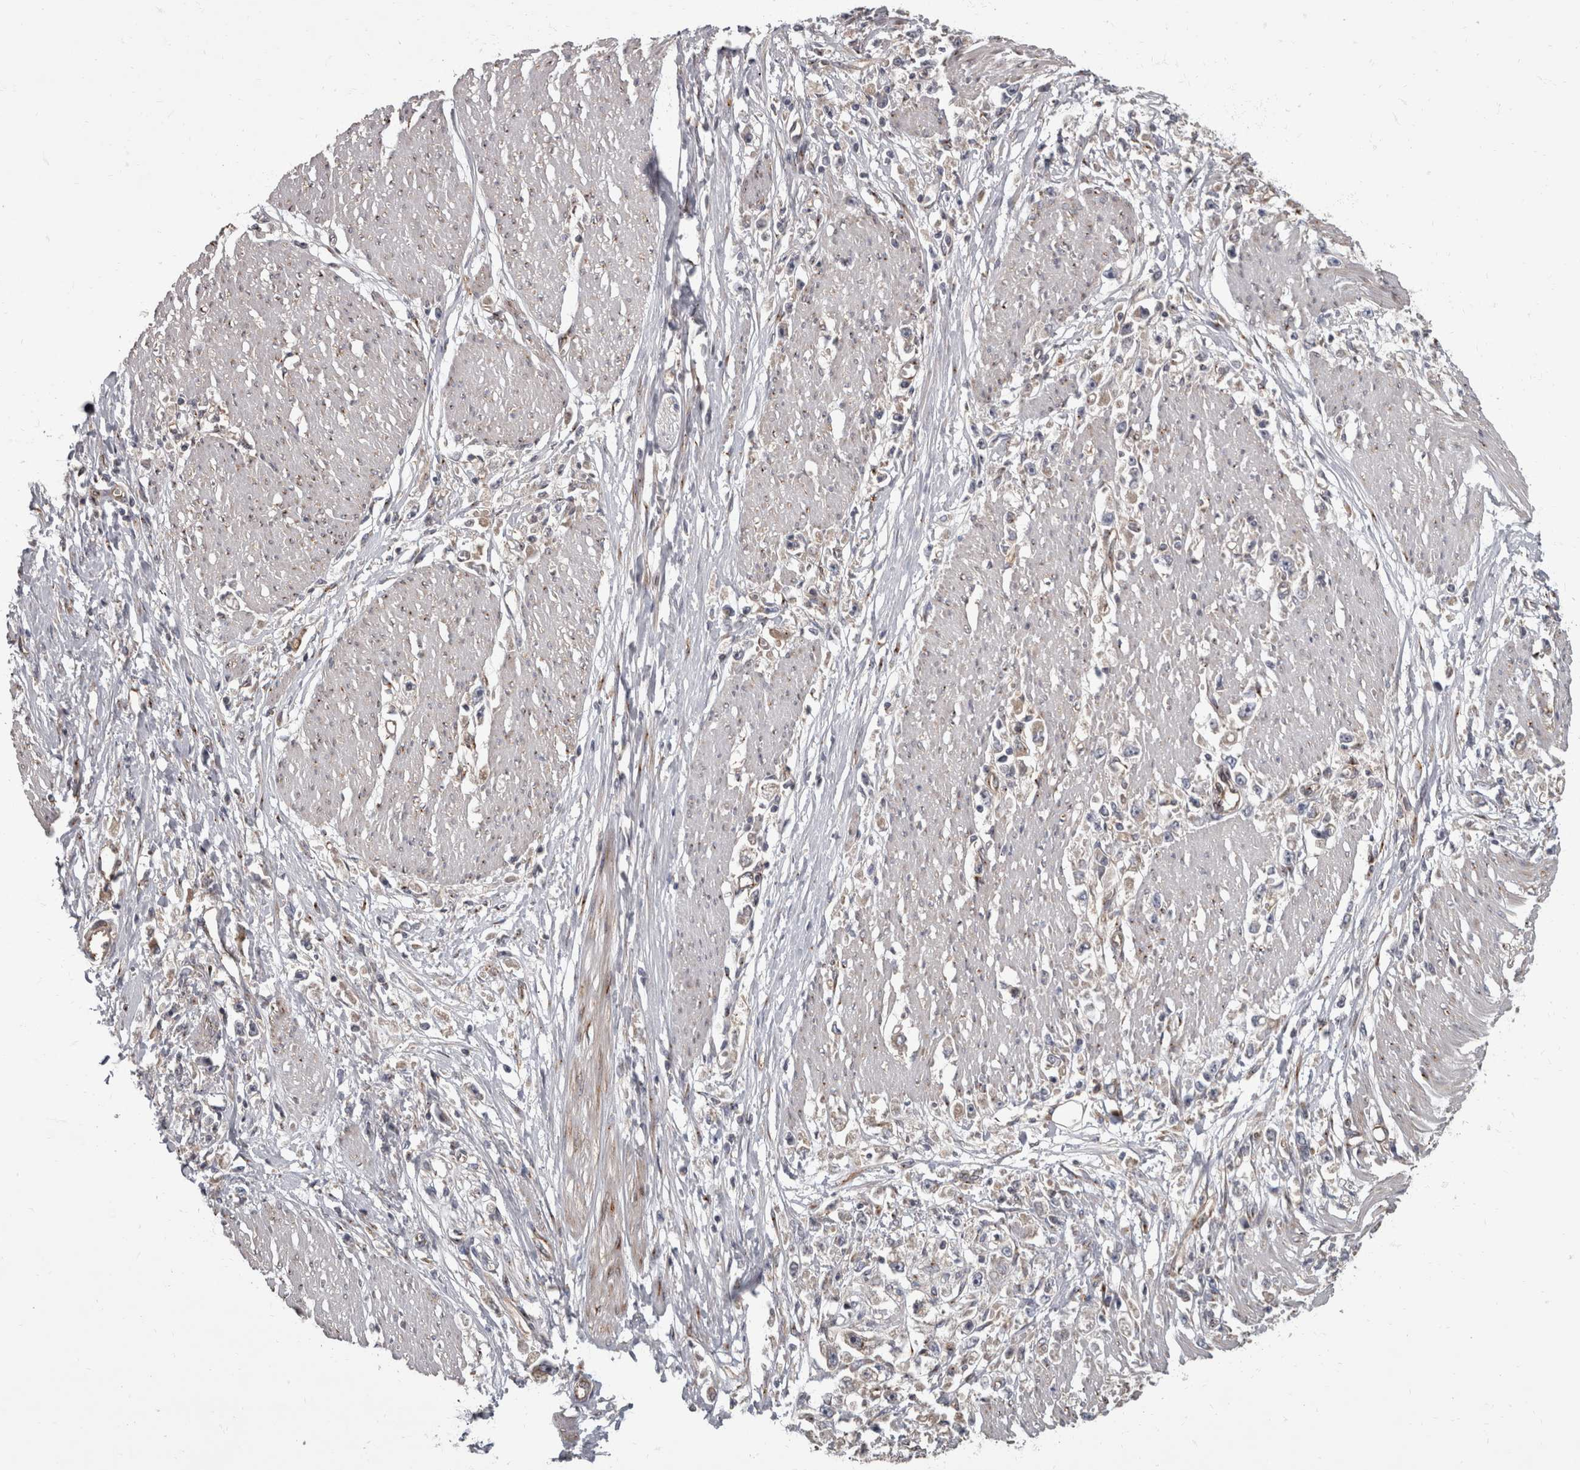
{"staining": {"intensity": "weak", "quantity": "<25%", "location": "cytoplasmic/membranous"}, "tissue": "stomach cancer", "cell_type": "Tumor cells", "image_type": "cancer", "snomed": [{"axis": "morphology", "description": "Adenocarcinoma, NOS"}, {"axis": "topography", "description": "Stomach"}], "caption": "Histopathology image shows no protein staining in tumor cells of stomach adenocarcinoma tissue.", "gene": "HOOK3", "patient": {"sex": "female", "age": 59}}